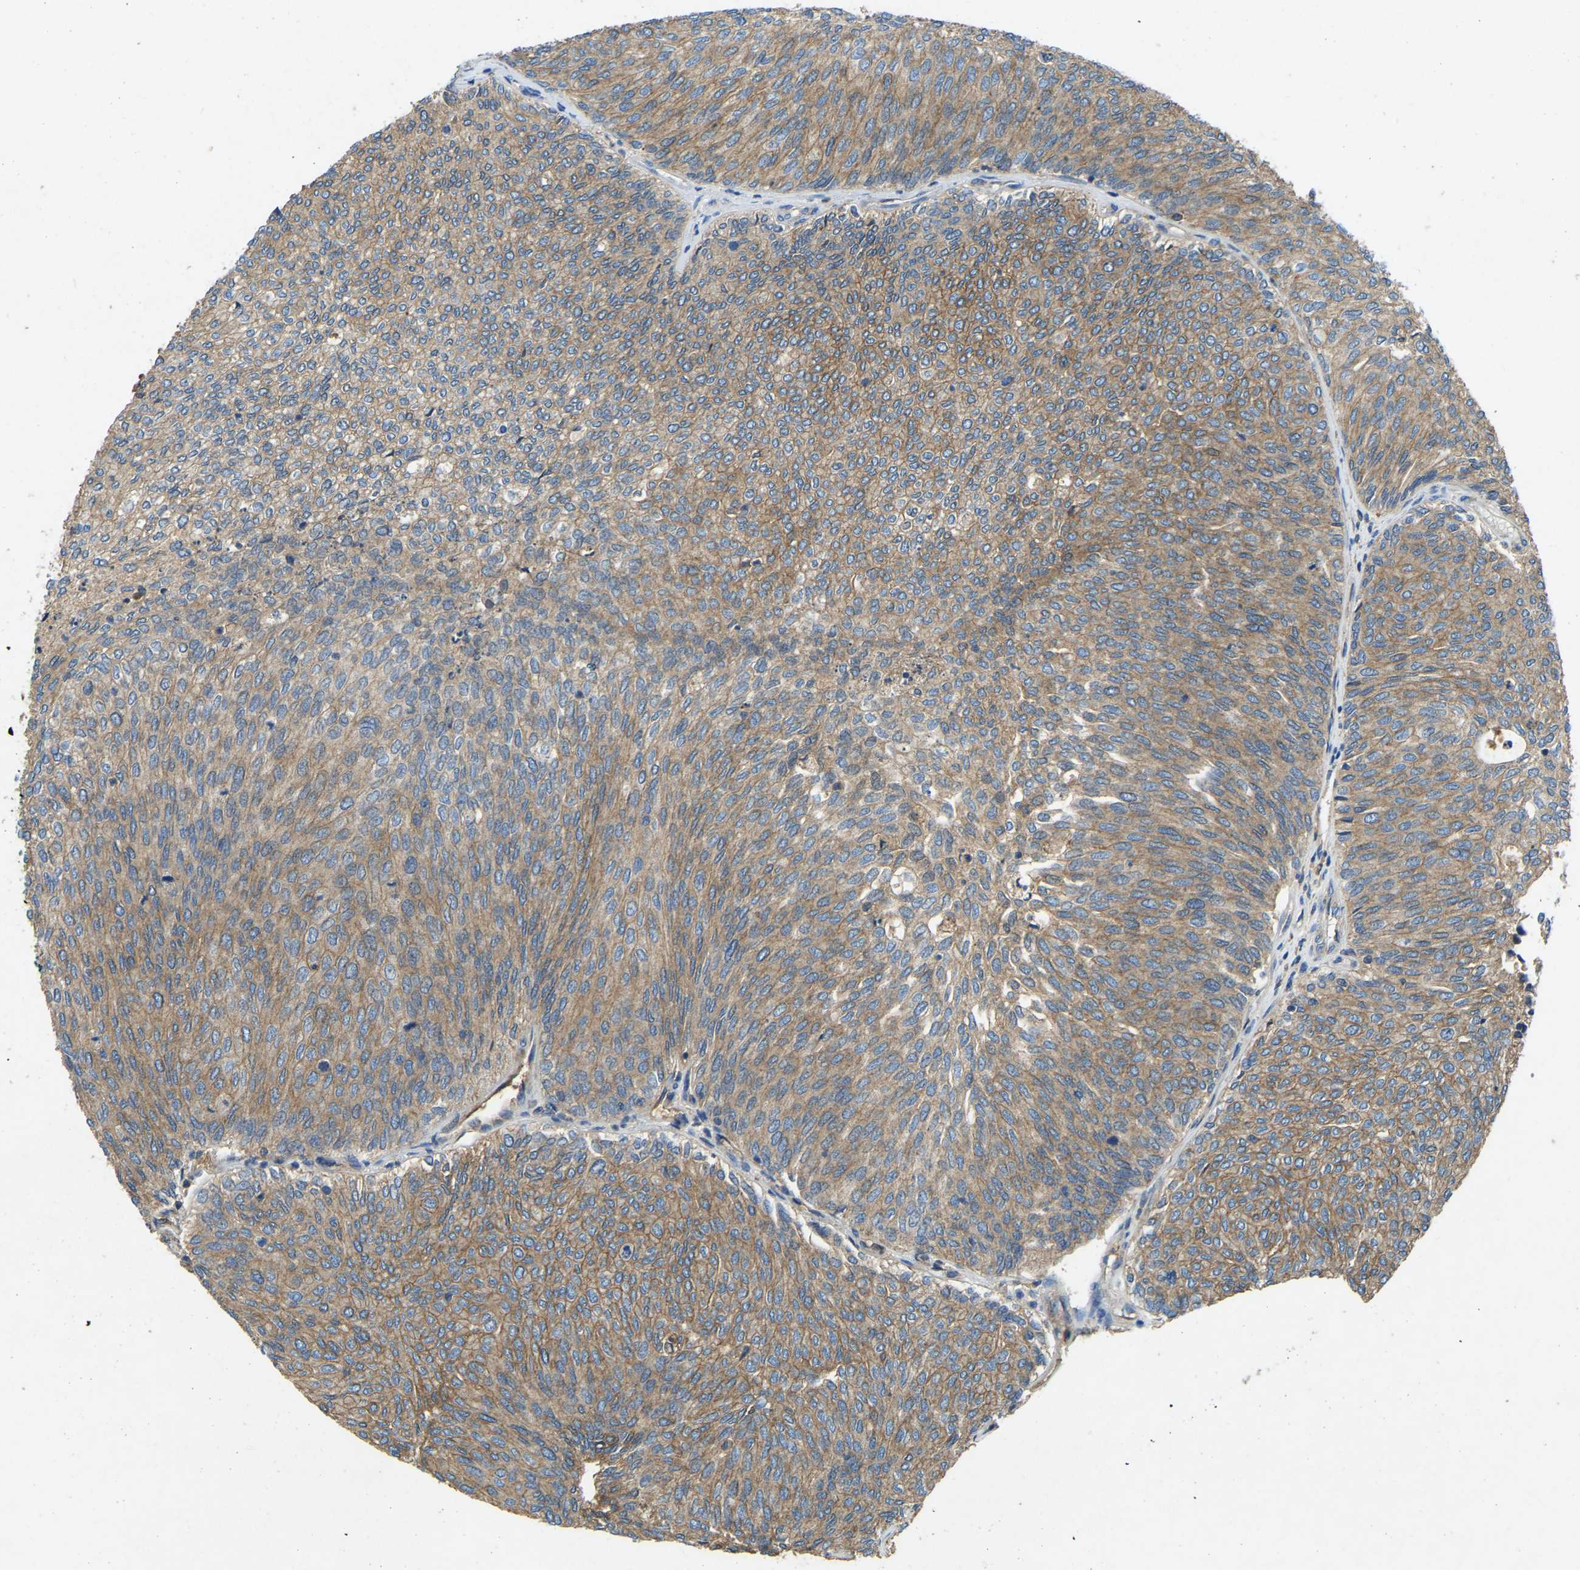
{"staining": {"intensity": "moderate", "quantity": ">75%", "location": "cytoplasmic/membranous"}, "tissue": "urothelial cancer", "cell_type": "Tumor cells", "image_type": "cancer", "snomed": [{"axis": "morphology", "description": "Urothelial carcinoma, Low grade"}, {"axis": "topography", "description": "Urinary bladder"}], "caption": "The histopathology image exhibits staining of urothelial cancer, revealing moderate cytoplasmic/membranous protein staining (brown color) within tumor cells.", "gene": "ATP8B1", "patient": {"sex": "female", "age": 79}}